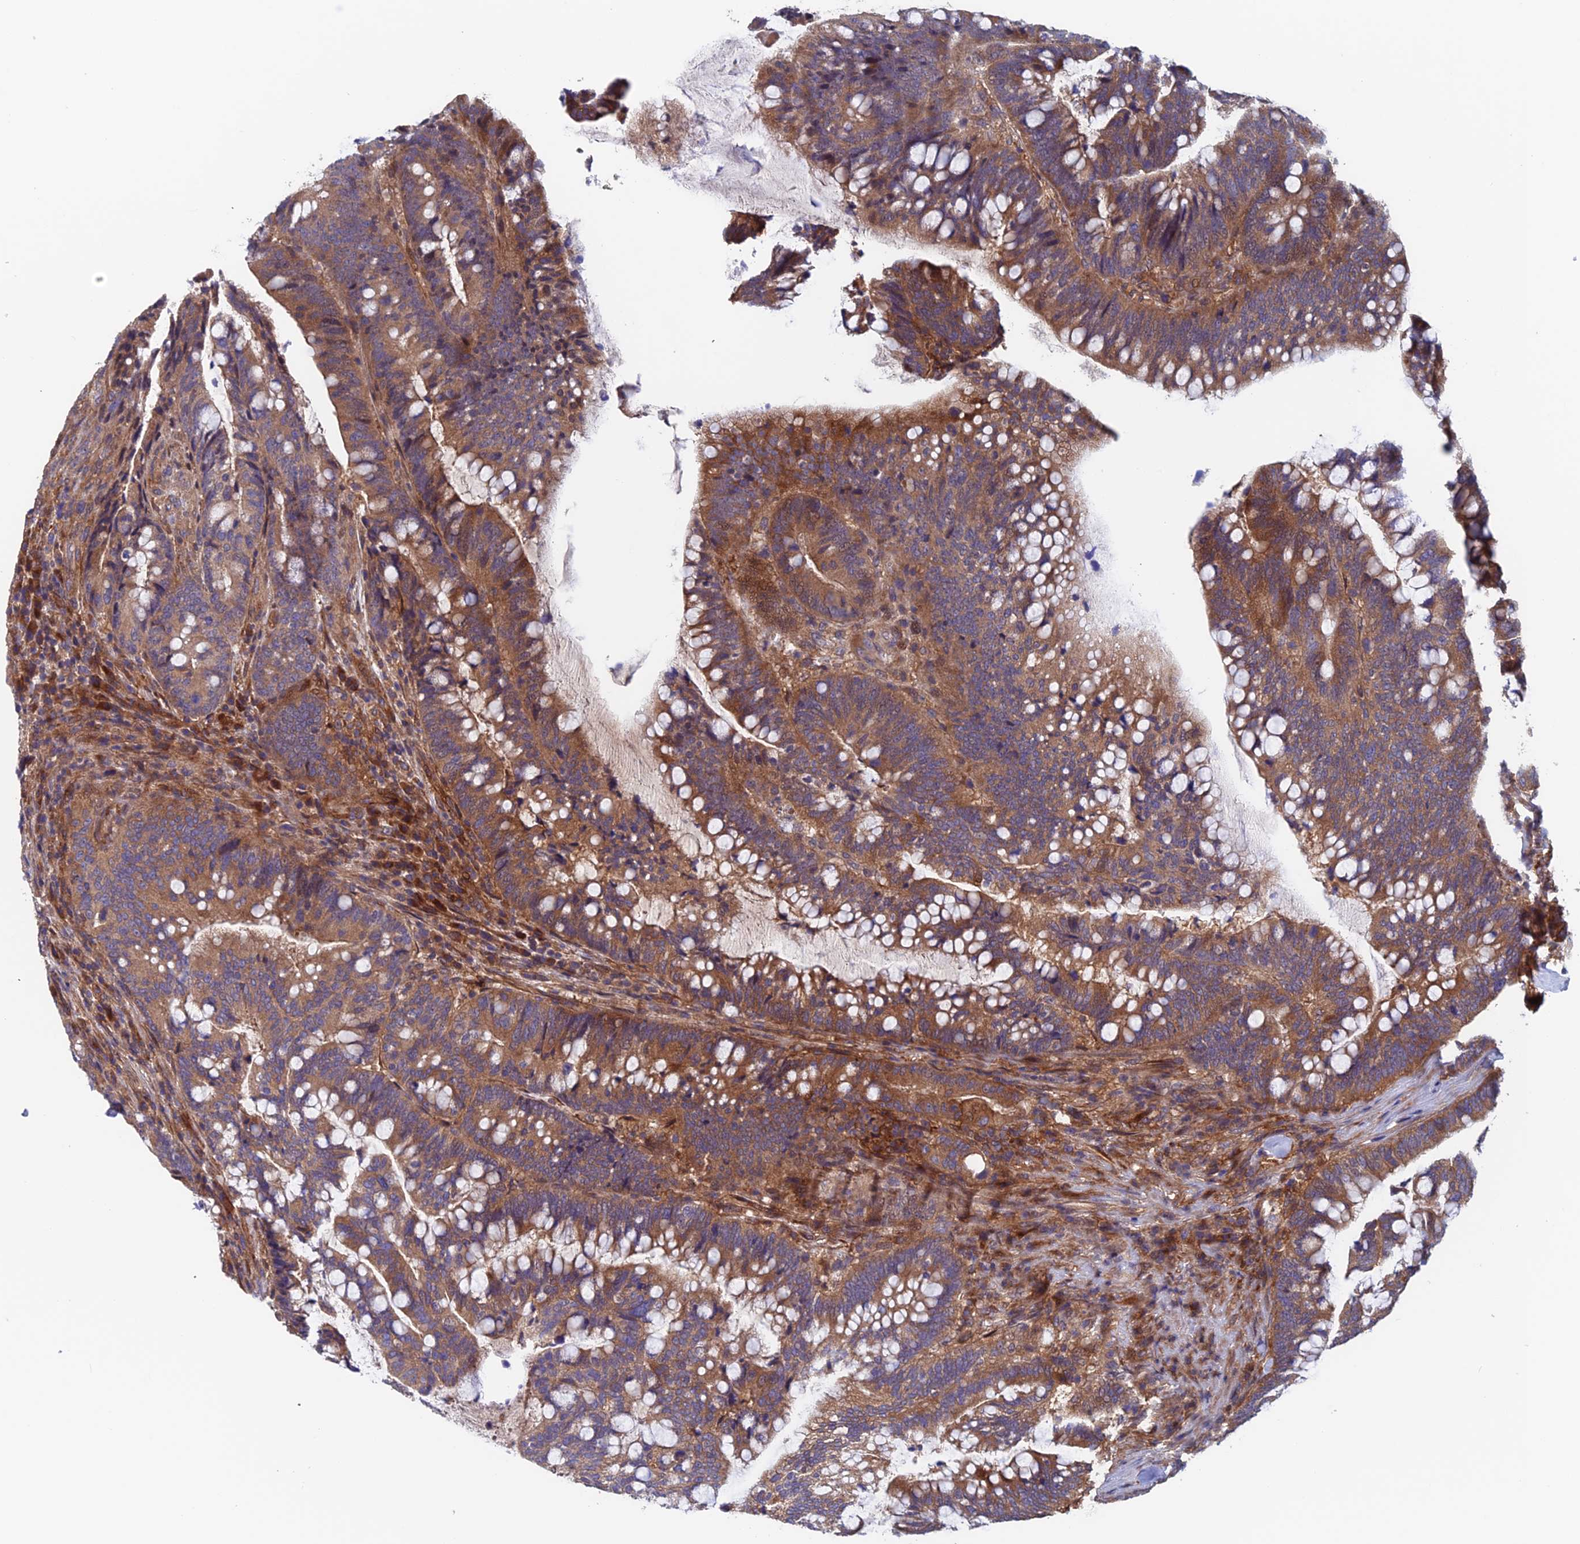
{"staining": {"intensity": "moderate", "quantity": ">75%", "location": "cytoplasmic/membranous"}, "tissue": "colorectal cancer", "cell_type": "Tumor cells", "image_type": "cancer", "snomed": [{"axis": "morphology", "description": "Adenocarcinoma, NOS"}, {"axis": "topography", "description": "Colon"}], "caption": "Adenocarcinoma (colorectal) stained with DAB (3,3'-diaminobenzidine) immunohistochemistry exhibits medium levels of moderate cytoplasmic/membranous positivity in about >75% of tumor cells. The staining was performed using DAB (3,3'-diaminobenzidine), with brown indicating positive protein expression. Nuclei are stained blue with hematoxylin.", "gene": "NUDT16L1", "patient": {"sex": "female", "age": 66}}